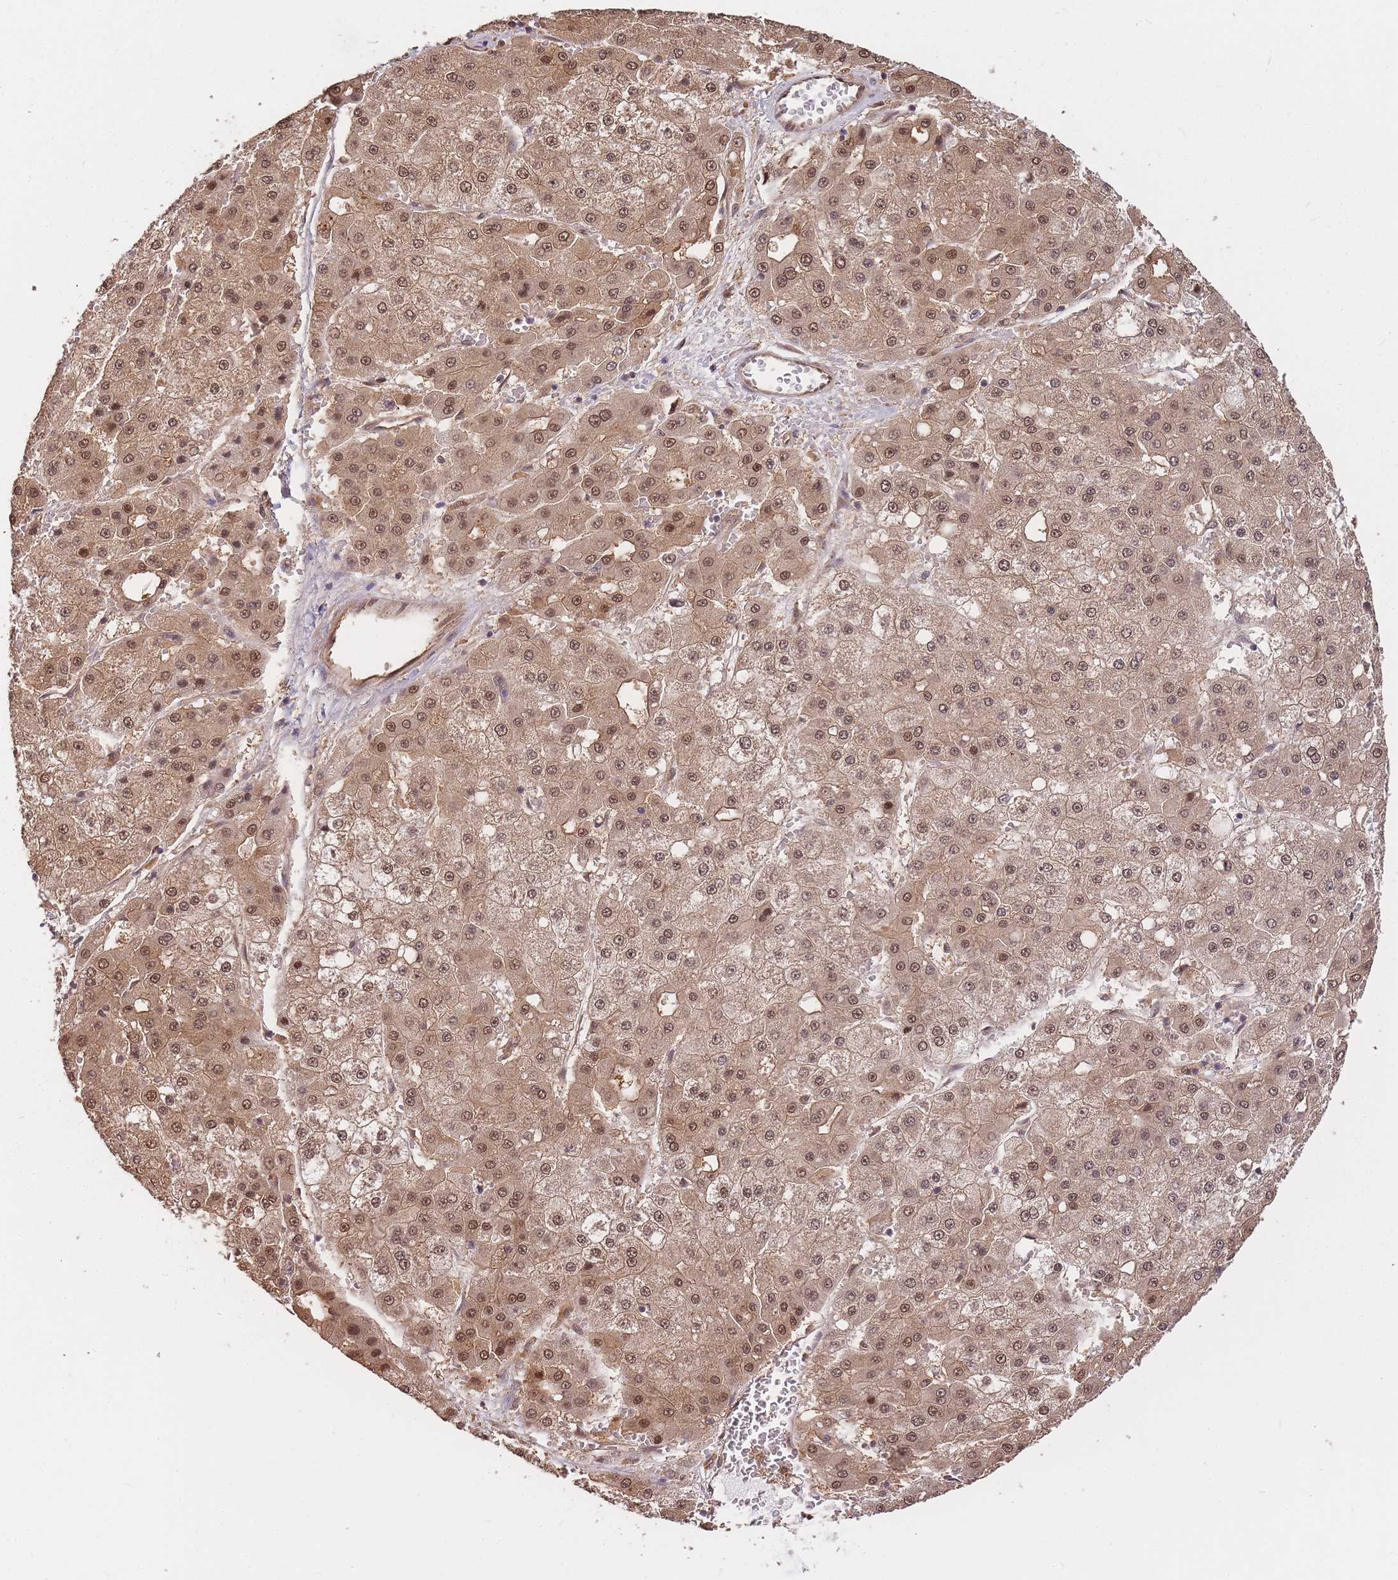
{"staining": {"intensity": "moderate", "quantity": ">75%", "location": "cytoplasmic/membranous,nuclear"}, "tissue": "liver cancer", "cell_type": "Tumor cells", "image_type": "cancer", "snomed": [{"axis": "morphology", "description": "Carcinoma, Hepatocellular, NOS"}, {"axis": "topography", "description": "Liver"}], "caption": "This is an image of IHC staining of liver cancer (hepatocellular carcinoma), which shows moderate positivity in the cytoplasmic/membranous and nuclear of tumor cells.", "gene": "CDKN2AIPNL", "patient": {"sex": "male", "age": 47}}